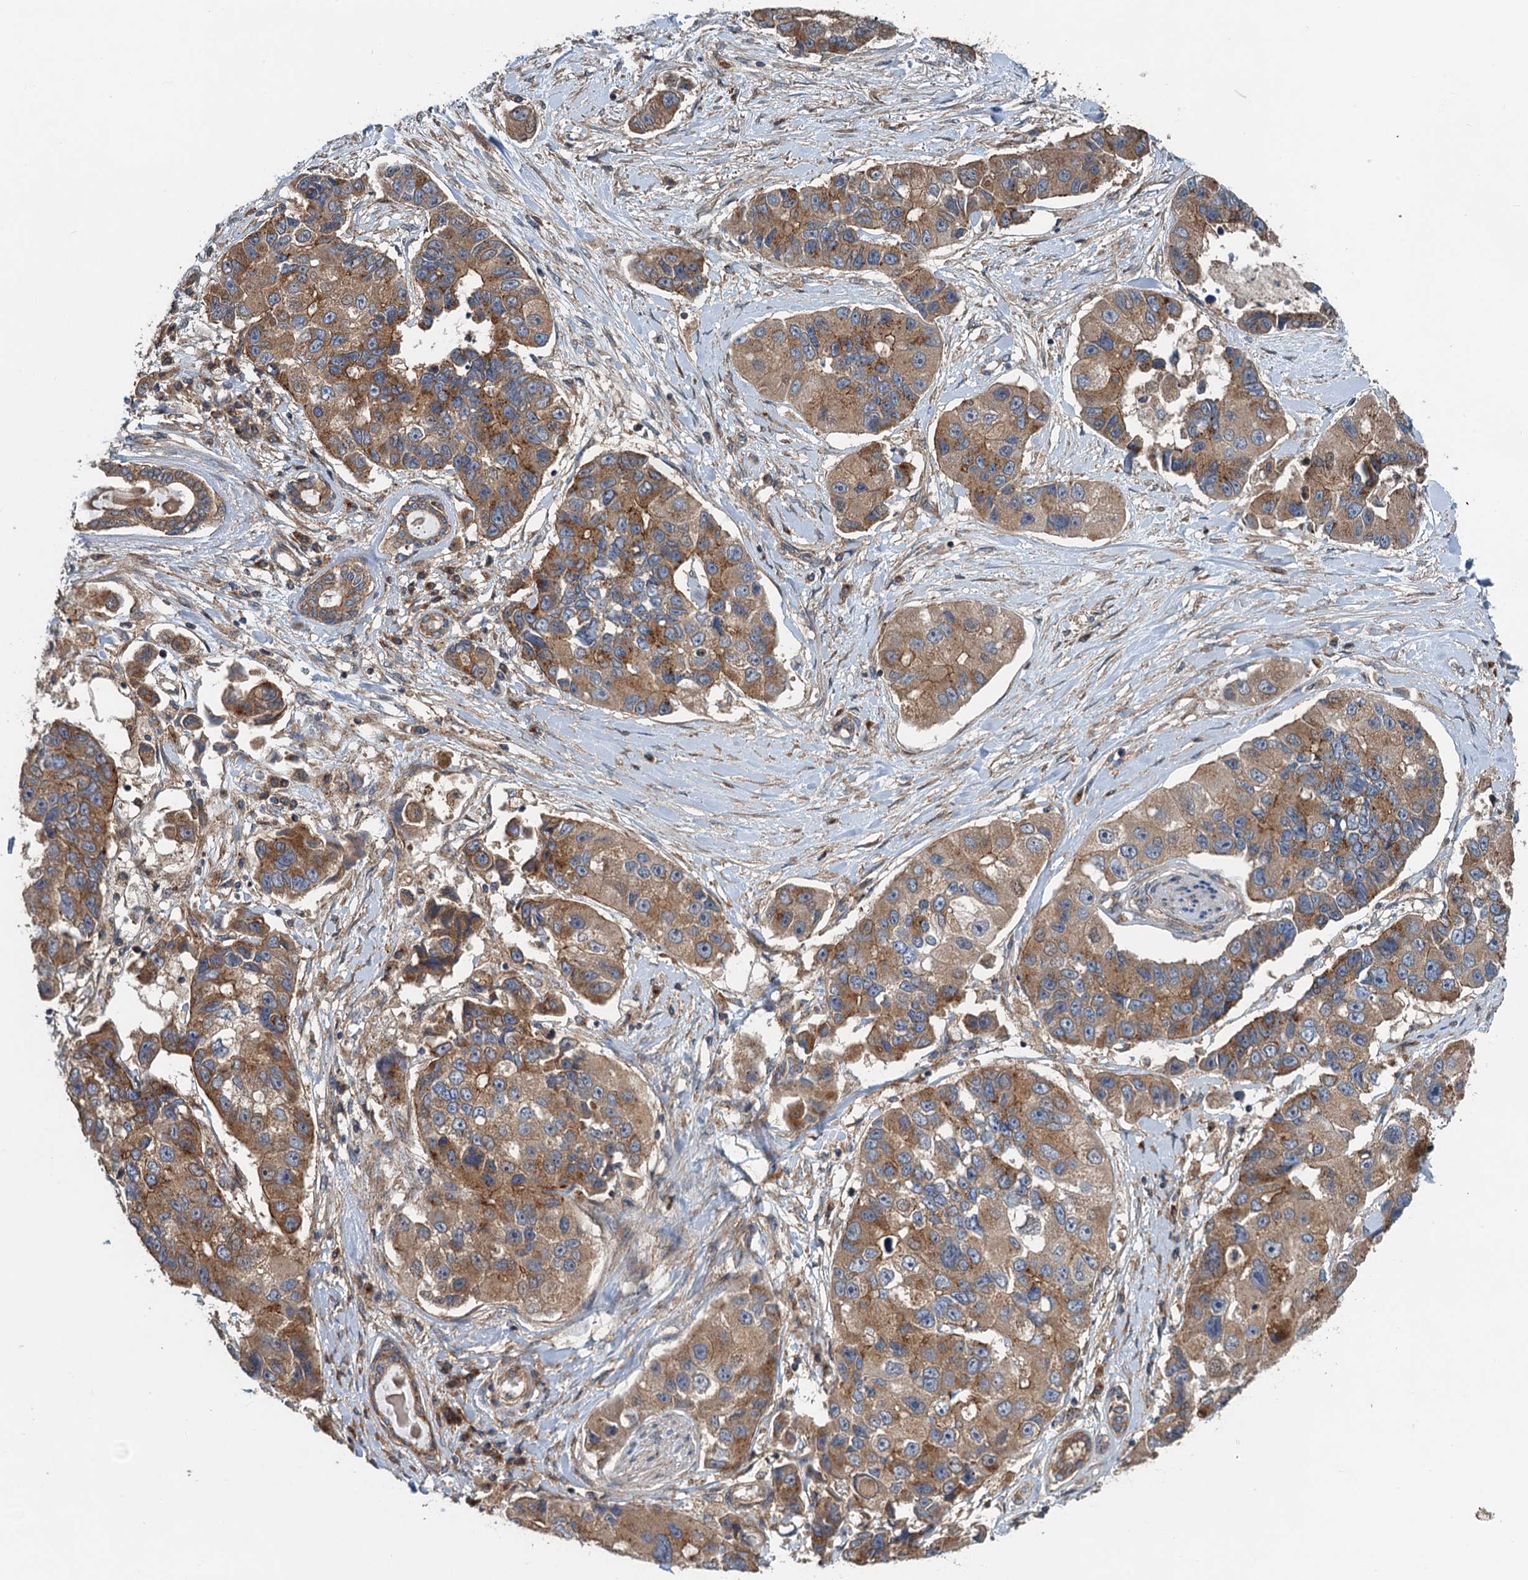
{"staining": {"intensity": "moderate", "quantity": ">75%", "location": "cytoplasmic/membranous"}, "tissue": "lung cancer", "cell_type": "Tumor cells", "image_type": "cancer", "snomed": [{"axis": "morphology", "description": "Adenocarcinoma, NOS"}, {"axis": "topography", "description": "Lung"}], "caption": "High-power microscopy captured an IHC histopathology image of lung adenocarcinoma, revealing moderate cytoplasmic/membranous staining in about >75% of tumor cells. The protein of interest is stained brown, and the nuclei are stained in blue (DAB (3,3'-diaminobenzidine) IHC with brightfield microscopy, high magnification).", "gene": "COG3", "patient": {"sex": "female", "age": 54}}